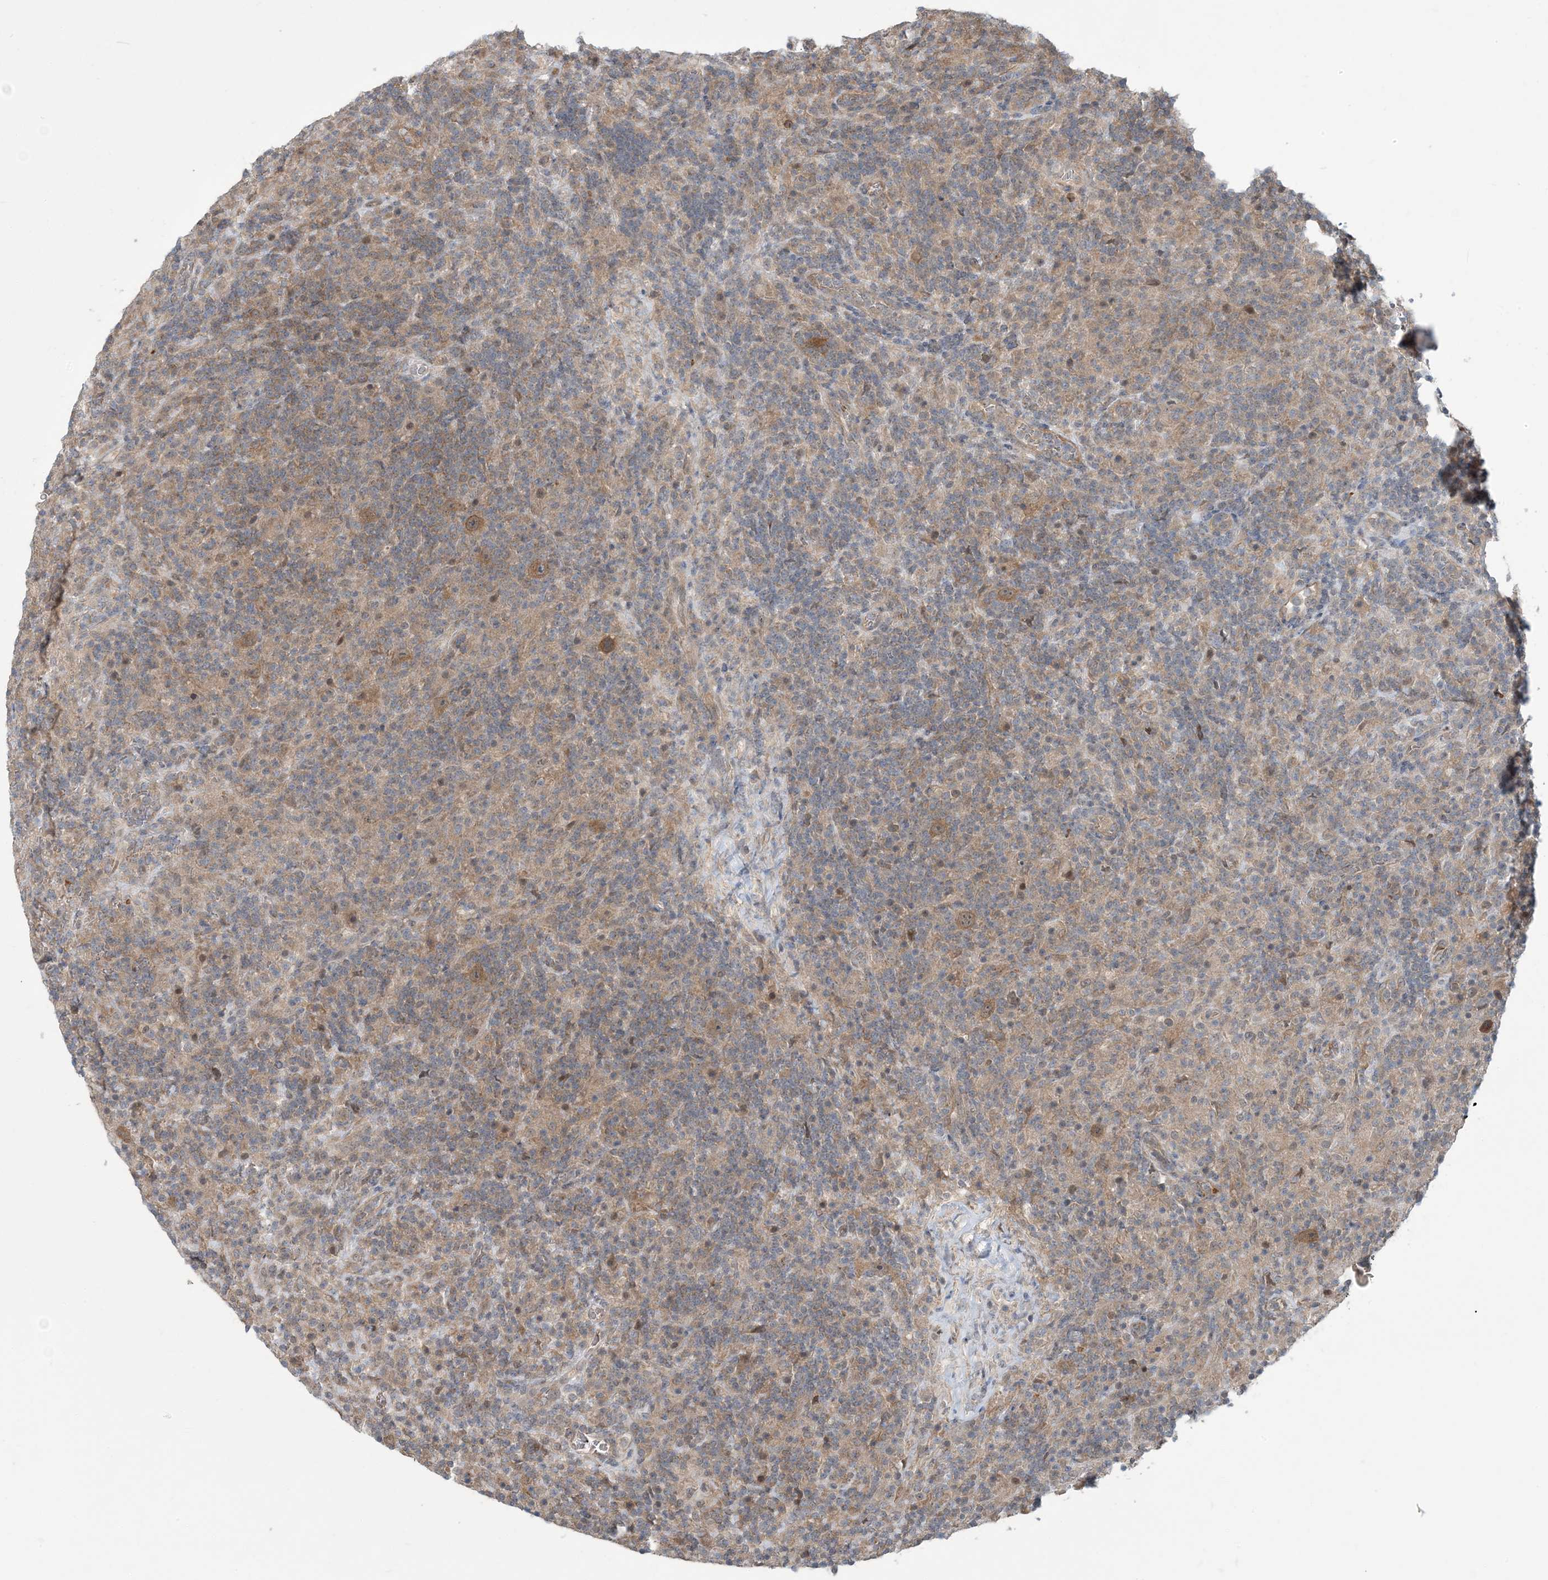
{"staining": {"intensity": "moderate", "quantity": ">75%", "location": "cytoplasmic/membranous"}, "tissue": "lymphoma", "cell_type": "Tumor cells", "image_type": "cancer", "snomed": [{"axis": "morphology", "description": "Hodgkin's disease, NOS"}, {"axis": "topography", "description": "Lymph node"}], "caption": "Immunohistochemistry (IHC) photomicrograph of human lymphoma stained for a protein (brown), which shows medium levels of moderate cytoplasmic/membranous staining in approximately >75% of tumor cells.", "gene": "ERI2", "patient": {"sex": "male", "age": 70}}